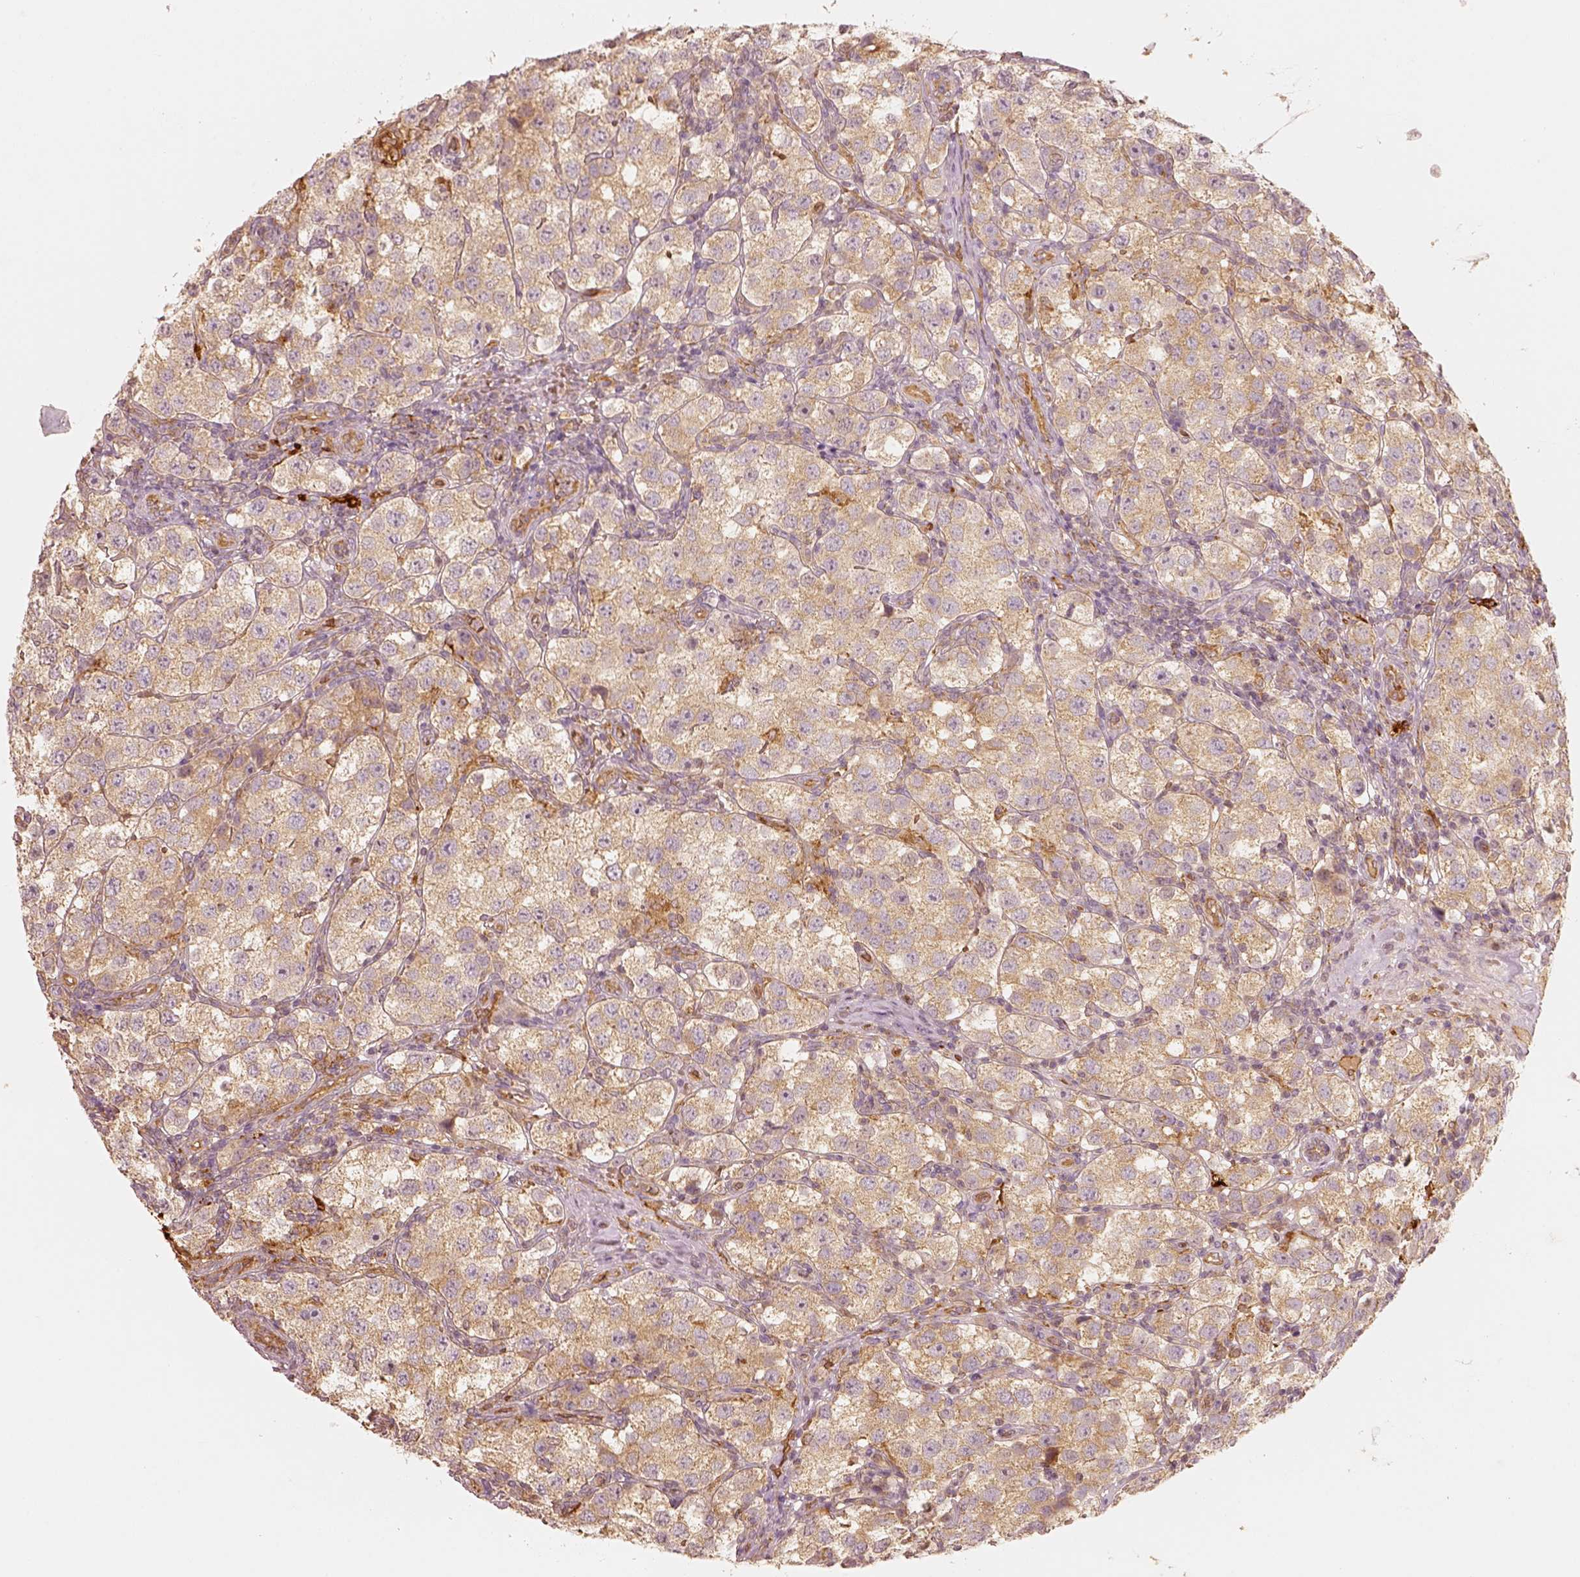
{"staining": {"intensity": "weak", "quantity": ">75%", "location": "cytoplasmic/membranous"}, "tissue": "testis cancer", "cell_type": "Tumor cells", "image_type": "cancer", "snomed": [{"axis": "morphology", "description": "Seminoma, NOS"}, {"axis": "topography", "description": "Testis"}], "caption": "Immunohistochemical staining of human testis cancer shows weak cytoplasmic/membranous protein staining in approximately >75% of tumor cells. The staining was performed using DAB (3,3'-diaminobenzidine), with brown indicating positive protein expression. Nuclei are stained blue with hematoxylin.", "gene": "FSCN1", "patient": {"sex": "male", "age": 37}}